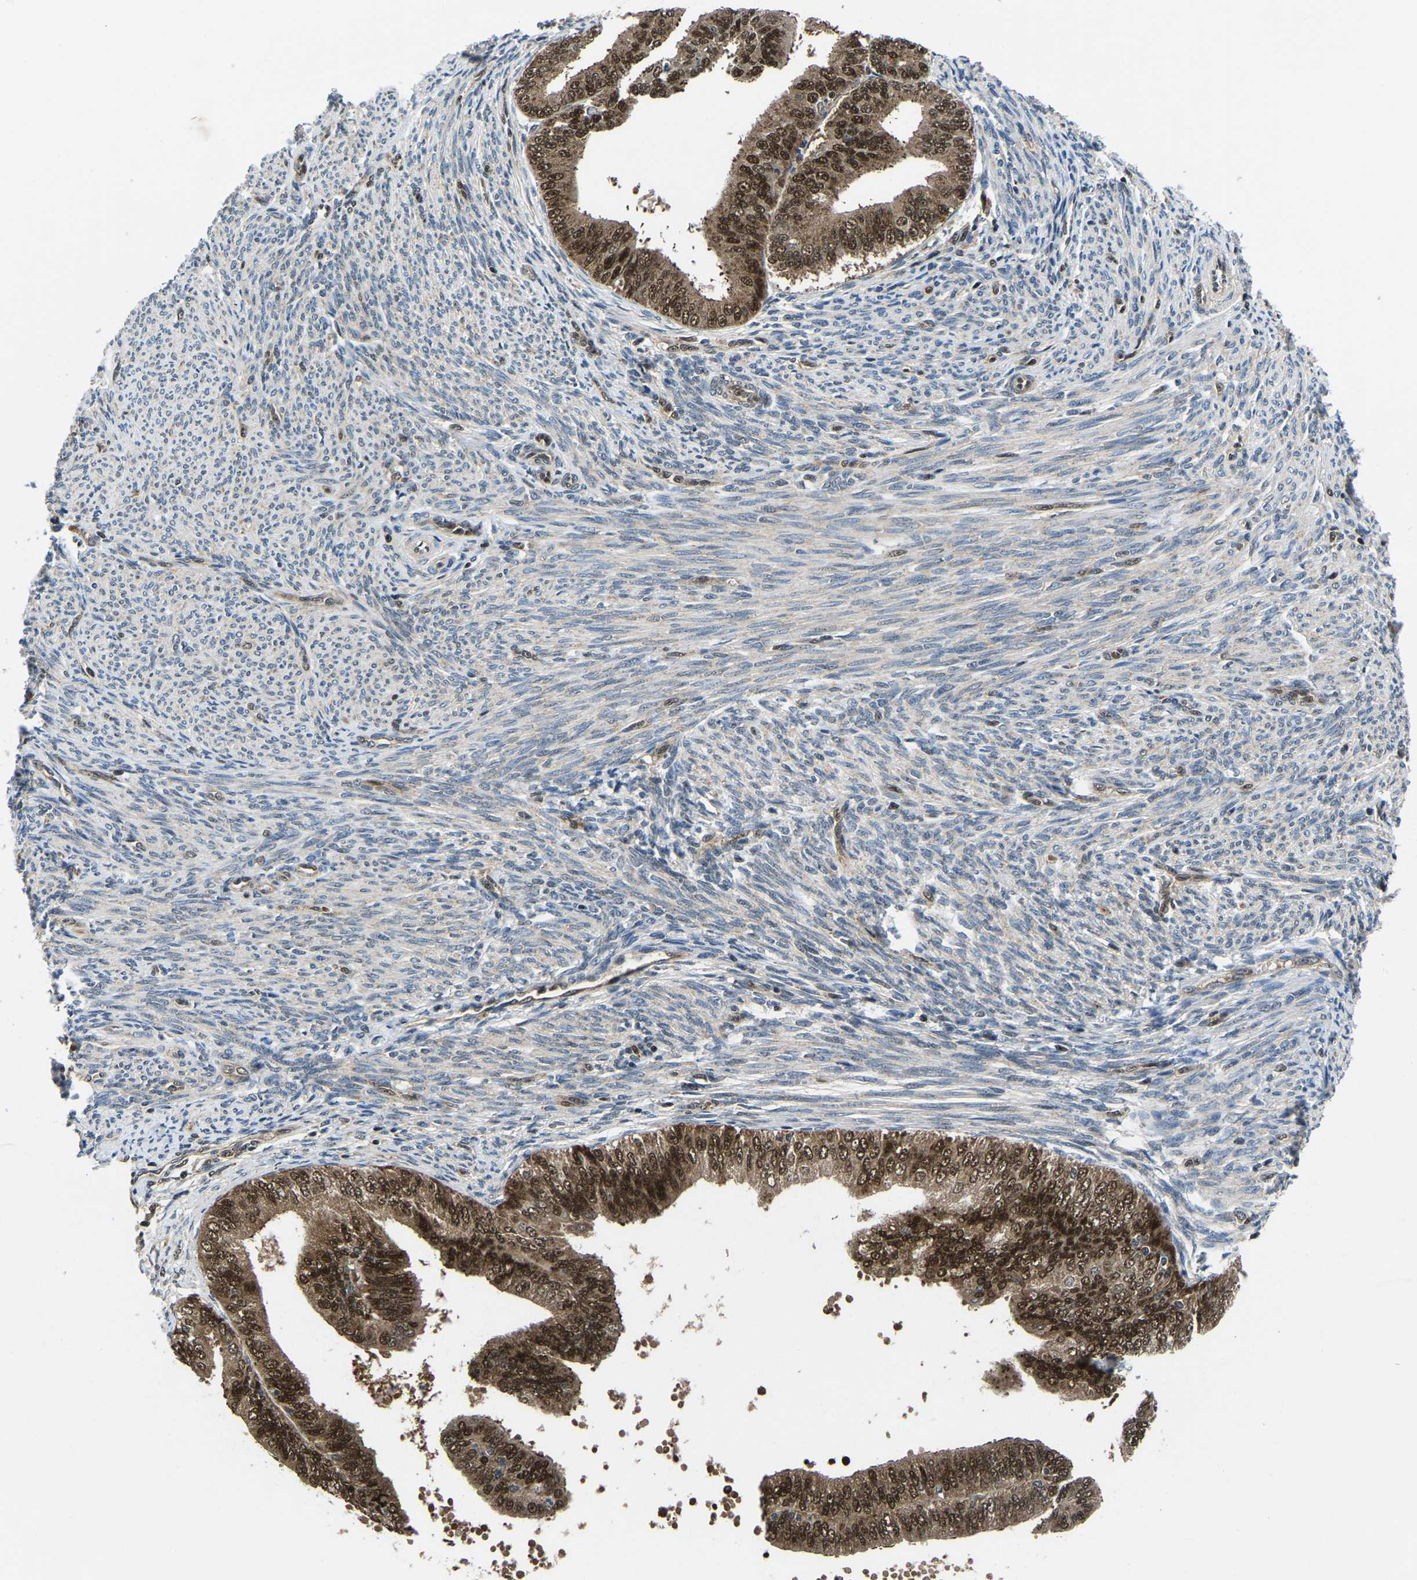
{"staining": {"intensity": "strong", "quantity": ">75%", "location": "cytoplasmic/membranous,nuclear"}, "tissue": "endometrial cancer", "cell_type": "Tumor cells", "image_type": "cancer", "snomed": [{"axis": "morphology", "description": "Adenocarcinoma, NOS"}, {"axis": "topography", "description": "Endometrium"}], "caption": "Endometrial adenocarcinoma tissue shows strong cytoplasmic/membranous and nuclear staining in approximately >75% of tumor cells, visualized by immunohistochemistry.", "gene": "DFFA", "patient": {"sex": "female", "age": 63}}